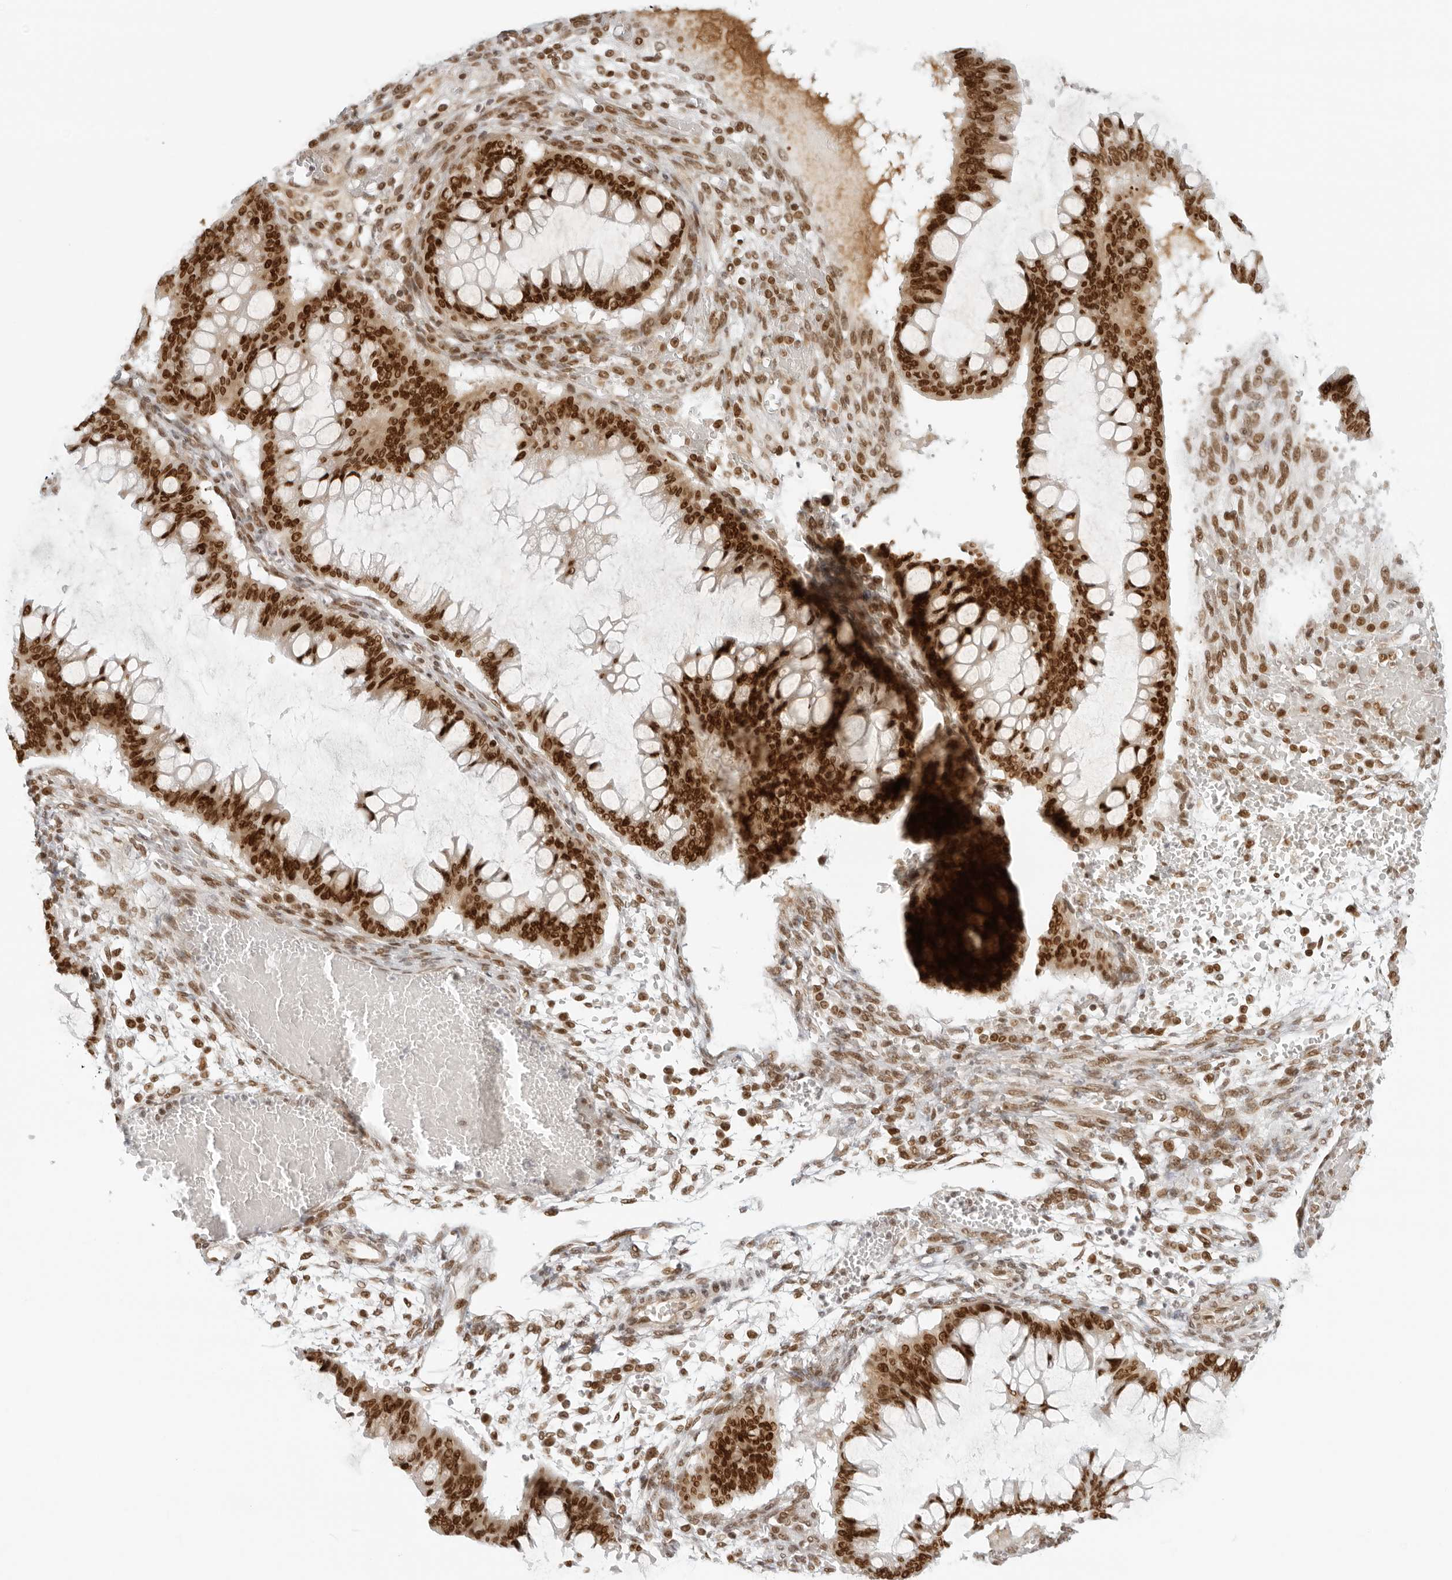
{"staining": {"intensity": "strong", "quantity": ">75%", "location": "nuclear"}, "tissue": "ovarian cancer", "cell_type": "Tumor cells", "image_type": "cancer", "snomed": [{"axis": "morphology", "description": "Cystadenocarcinoma, mucinous, NOS"}, {"axis": "topography", "description": "Ovary"}], "caption": "DAB (3,3'-diaminobenzidine) immunohistochemical staining of ovarian cancer (mucinous cystadenocarcinoma) displays strong nuclear protein positivity in about >75% of tumor cells.", "gene": "RCC1", "patient": {"sex": "female", "age": 73}}